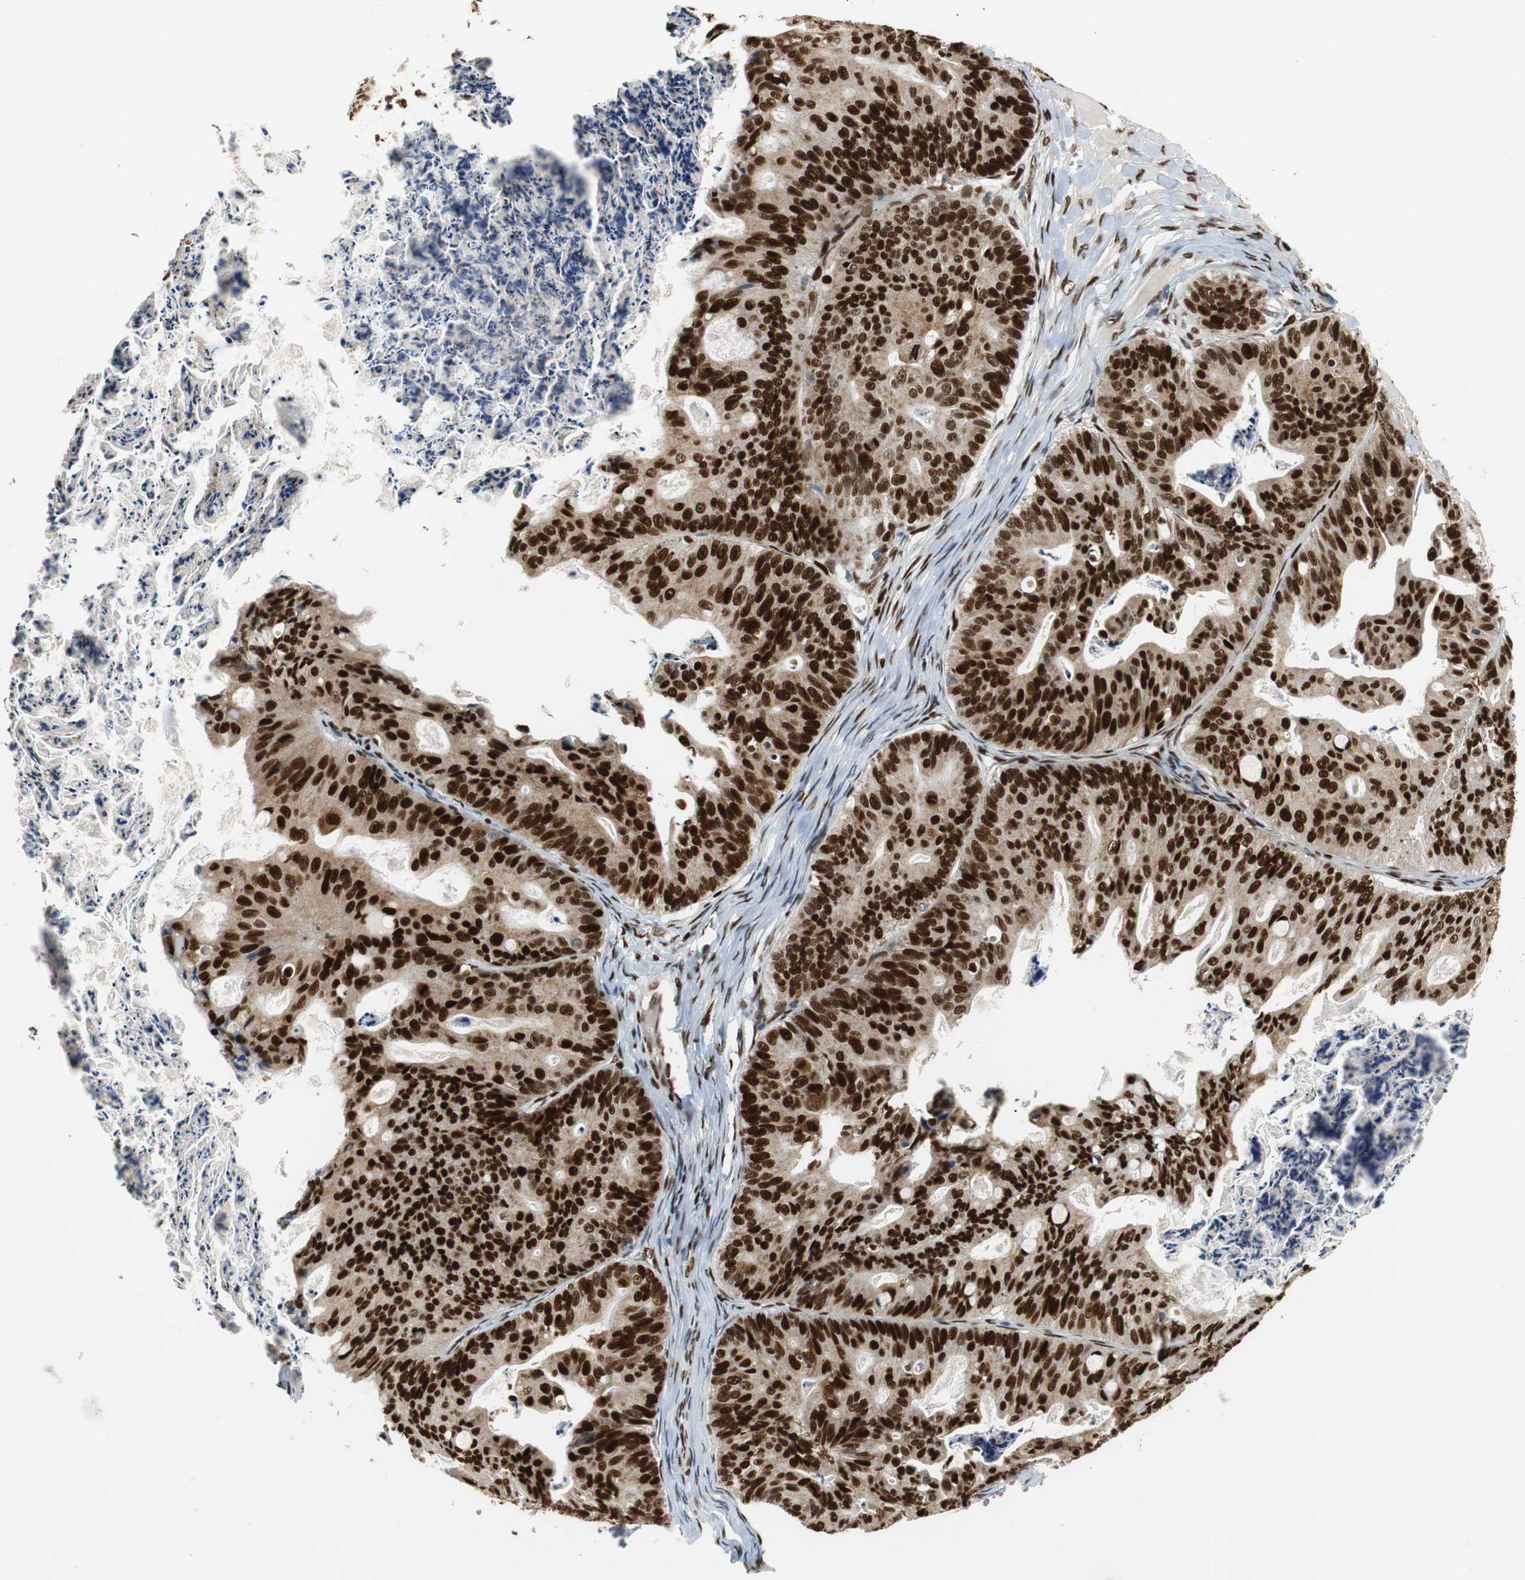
{"staining": {"intensity": "strong", "quantity": ">75%", "location": "nuclear"}, "tissue": "ovarian cancer", "cell_type": "Tumor cells", "image_type": "cancer", "snomed": [{"axis": "morphology", "description": "Cystadenocarcinoma, mucinous, NOS"}, {"axis": "topography", "description": "Ovary"}], "caption": "IHC photomicrograph of neoplastic tissue: human ovarian cancer (mucinous cystadenocarcinoma) stained using immunohistochemistry (IHC) exhibits high levels of strong protein expression localized specifically in the nuclear of tumor cells, appearing as a nuclear brown color.", "gene": "HDAC1", "patient": {"sex": "female", "age": 36}}